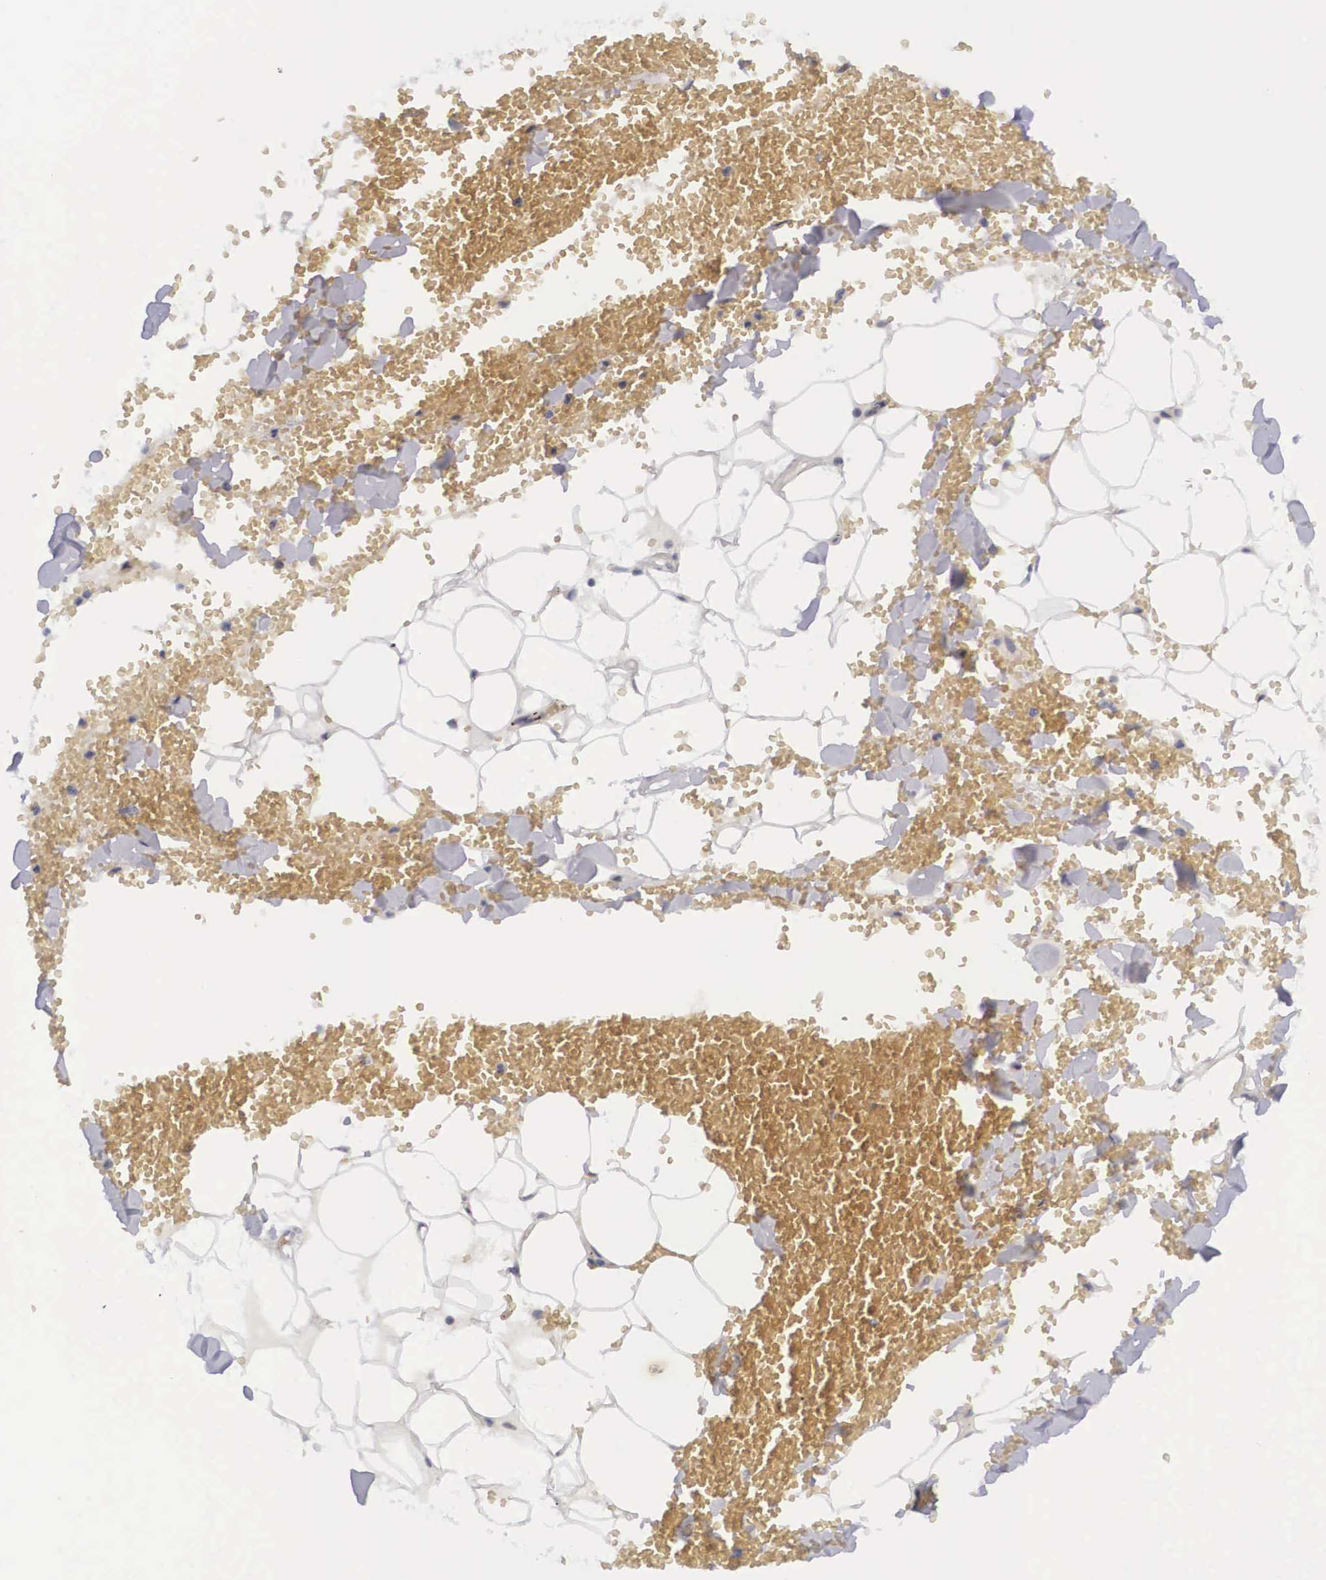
{"staining": {"intensity": "negative", "quantity": "none", "location": "none"}, "tissue": "adipose tissue", "cell_type": "Adipocytes", "image_type": "normal", "snomed": [{"axis": "morphology", "description": "Normal tissue, NOS"}, {"axis": "morphology", "description": "Inflammation, NOS"}, {"axis": "topography", "description": "Lymph node"}, {"axis": "topography", "description": "Peripheral nerve tissue"}], "caption": "This is an IHC micrograph of normal human adipose tissue. There is no expression in adipocytes.", "gene": "EMID1", "patient": {"sex": "male", "age": 52}}